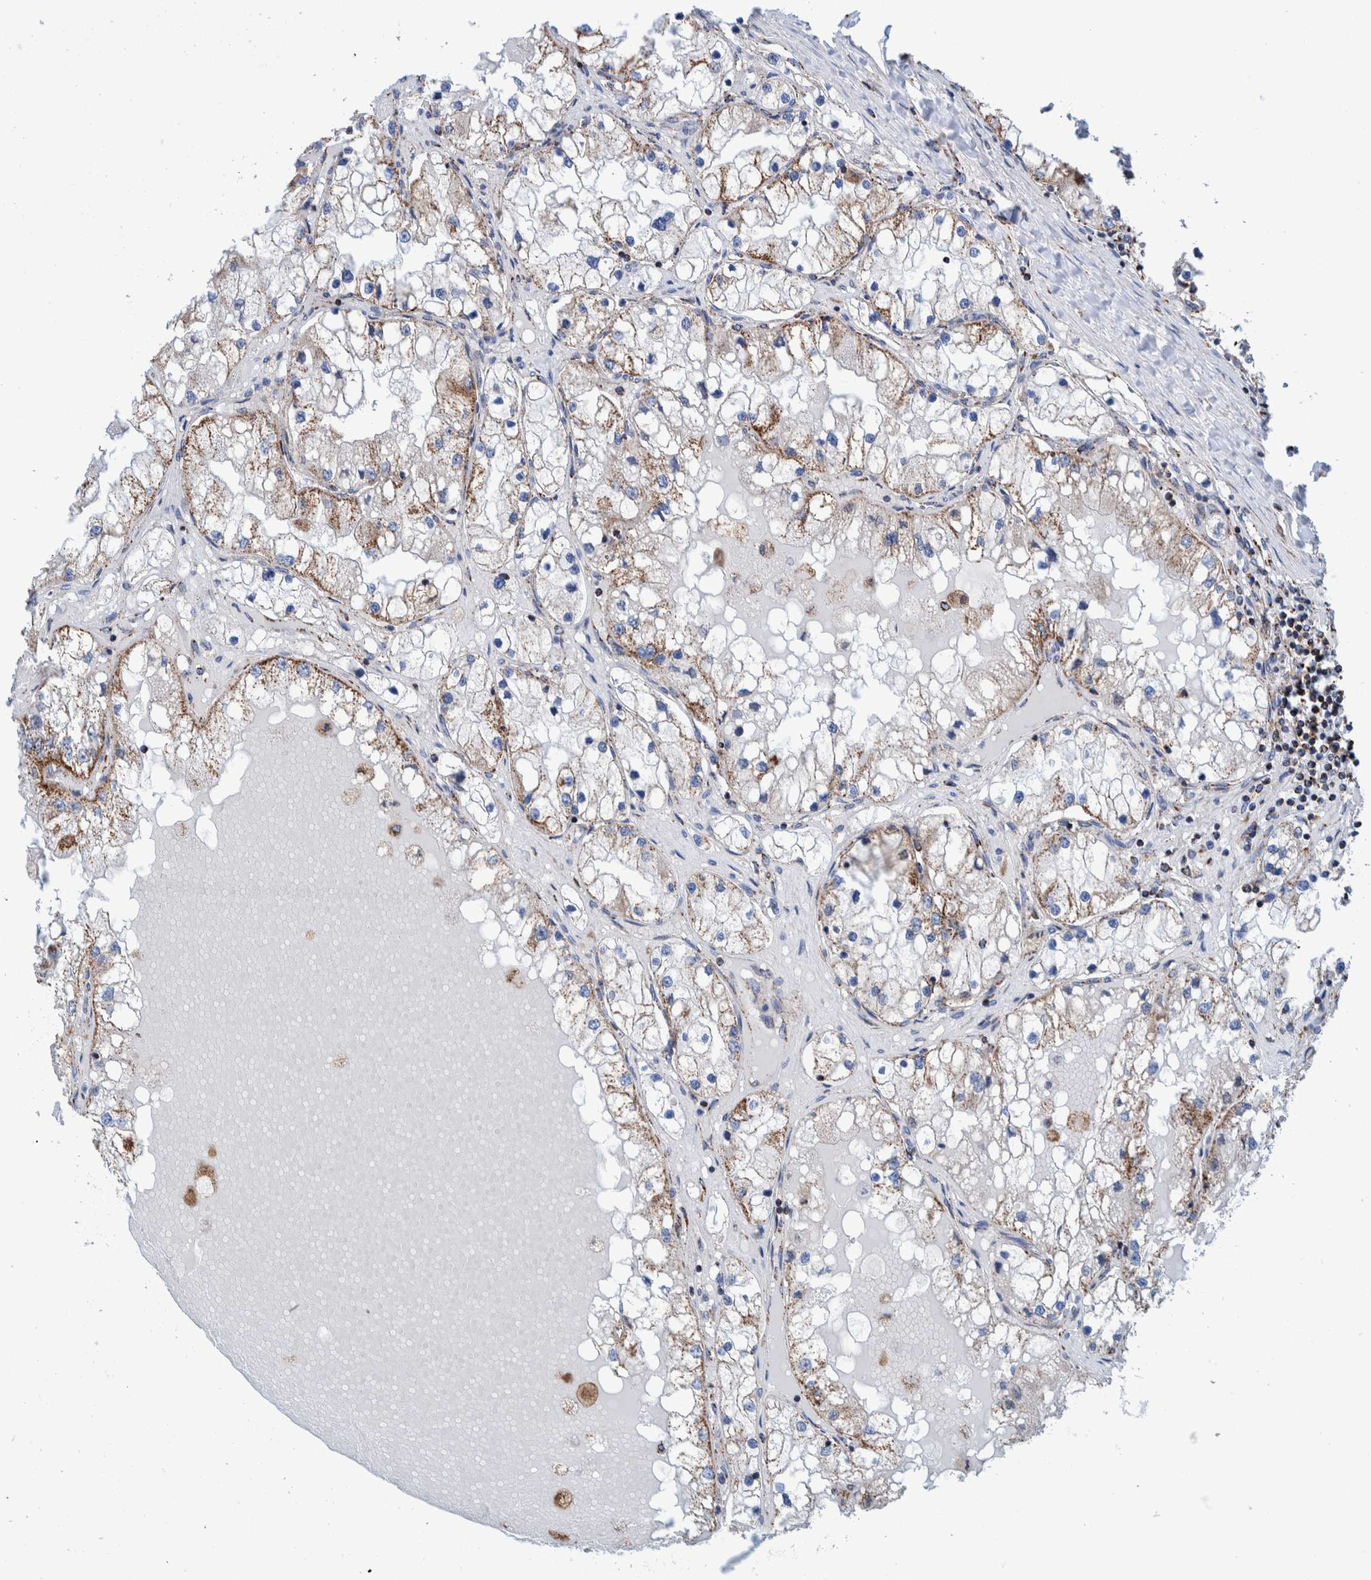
{"staining": {"intensity": "moderate", "quantity": "25%-75%", "location": "cytoplasmic/membranous"}, "tissue": "renal cancer", "cell_type": "Tumor cells", "image_type": "cancer", "snomed": [{"axis": "morphology", "description": "Adenocarcinoma, NOS"}, {"axis": "topography", "description": "Kidney"}], "caption": "The photomicrograph demonstrates immunohistochemical staining of renal cancer. There is moderate cytoplasmic/membranous positivity is seen in approximately 25%-75% of tumor cells.", "gene": "DECR1", "patient": {"sex": "male", "age": 68}}